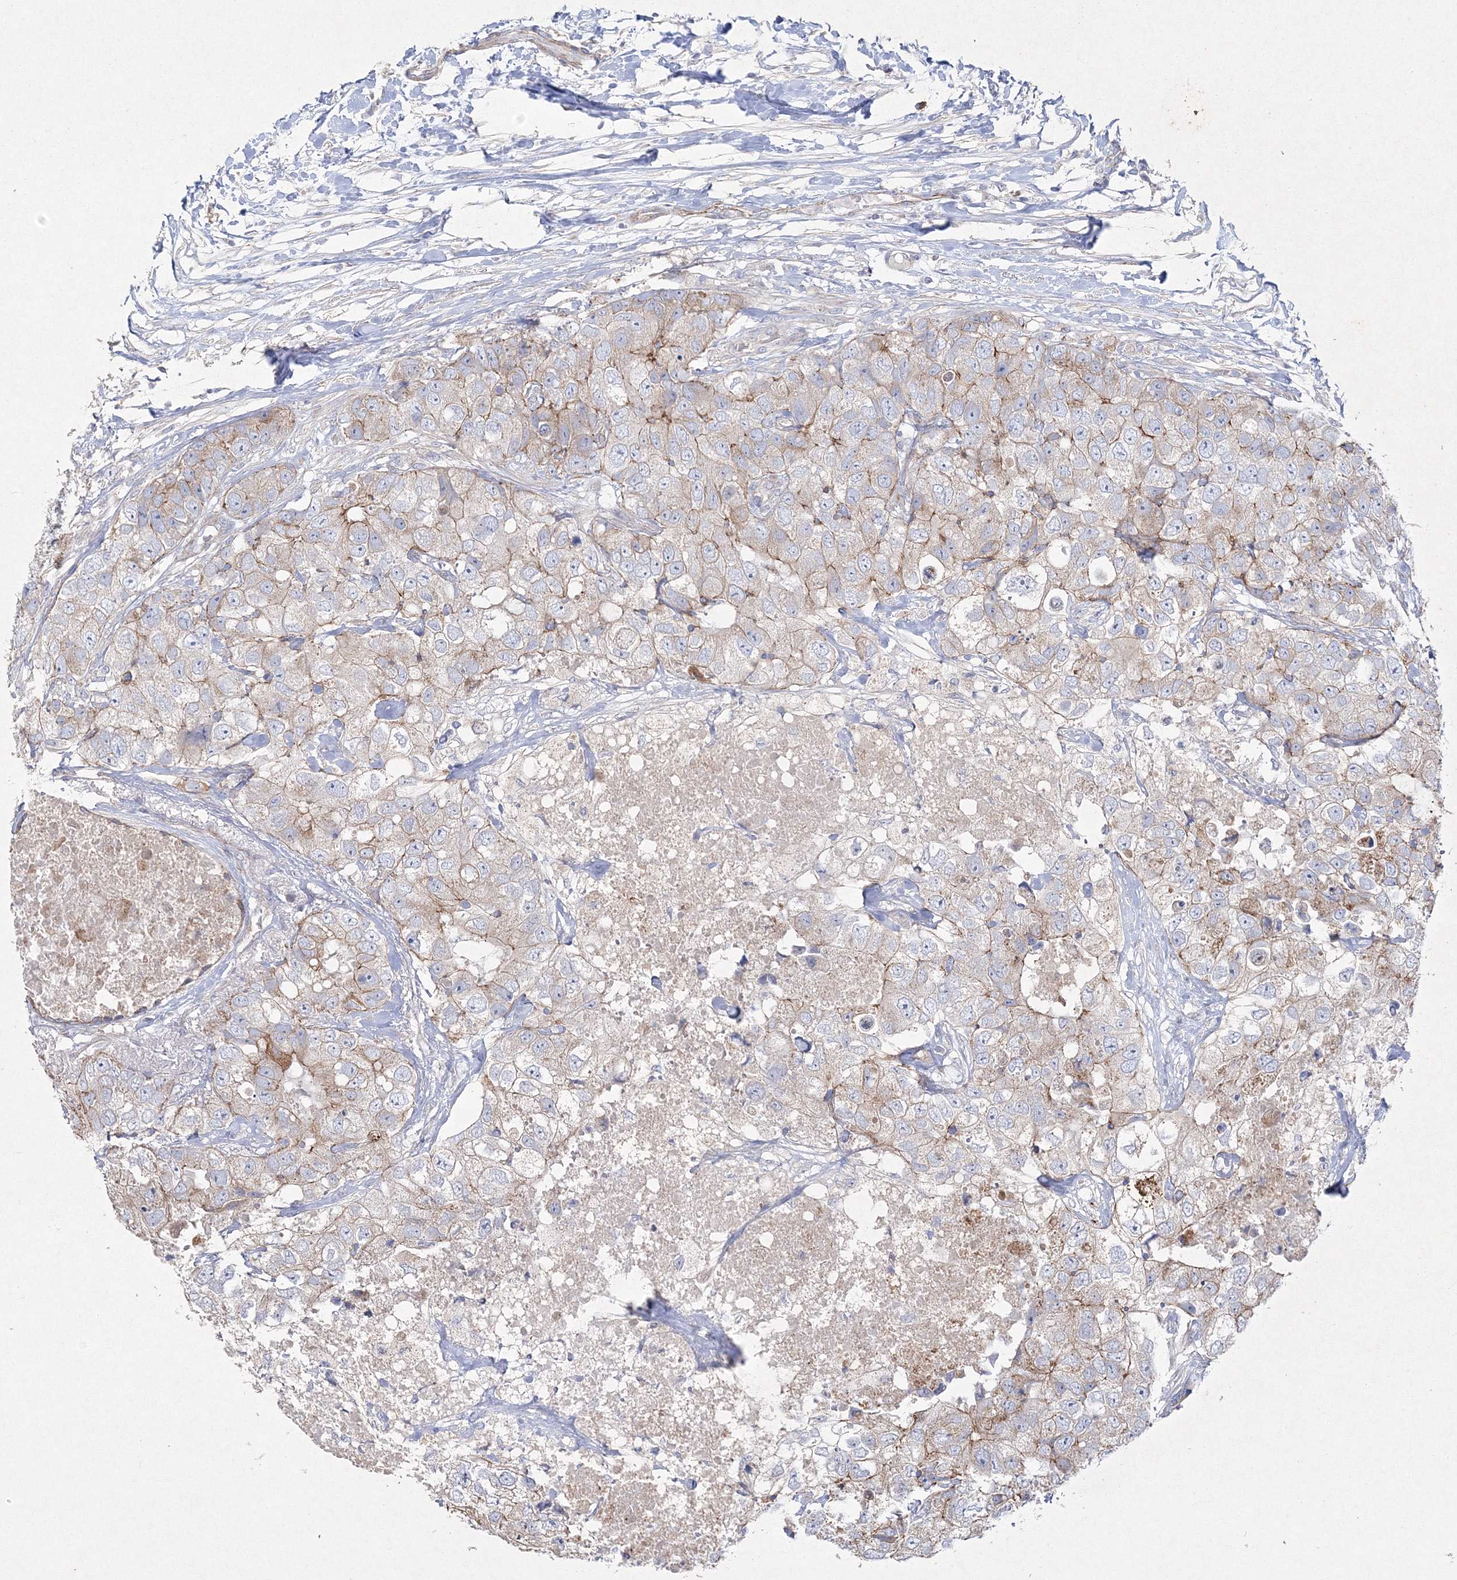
{"staining": {"intensity": "moderate", "quantity": "25%-75%", "location": "cytoplasmic/membranous"}, "tissue": "breast cancer", "cell_type": "Tumor cells", "image_type": "cancer", "snomed": [{"axis": "morphology", "description": "Duct carcinoma"}, {"axis": "topography", "description": "Breast"}], "caption": "Immunohistochemistry (IHC) histopathology image of human infiltrating ductal carcinoma (breast) stained for a protein (brown), which displays medium levels of moderate cytoplasmic/membranous positivity in approximately 25%-75% of tumor cells.", "gene": "NAA40", "patient": {"sex": "female", "age": 62}}